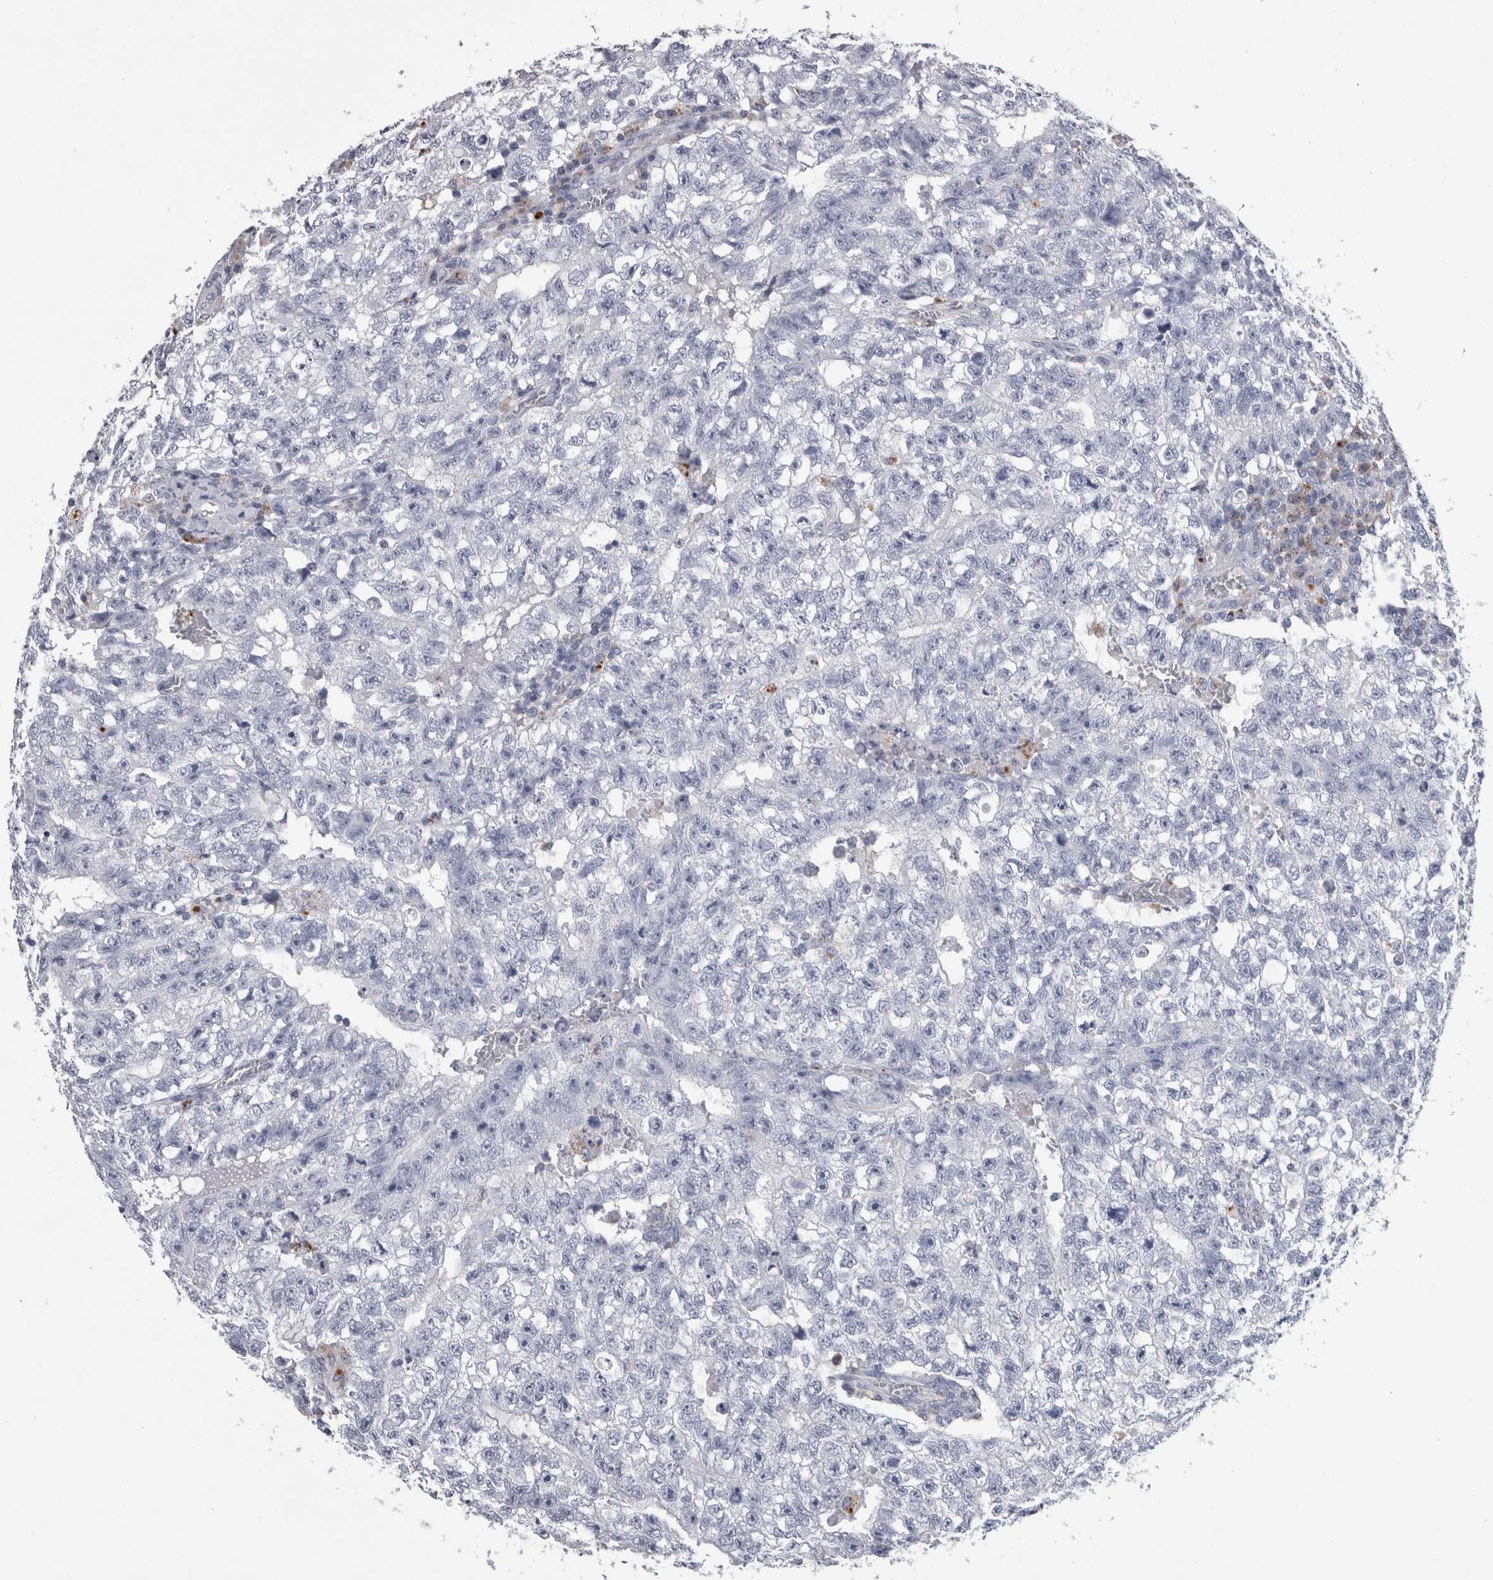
{"staining": {"intensity": "negative", "quantity": "none", "location": "none"}, "tissue": "testis cancer", "cell_type": "Tumor cells", "image_type": "cancer", "snomed": [{"axis": "morphology", "description": "Seminoma, NOS"}, {"axis": "morphology", "description": "Carcinoma, Embryonal, NOS"}, {"axis": "topography", "description": "Testis"}], "caption": "High power microscopy image of an immunohistochemistry (IHC) histopathology image of testis cancer, revealing no significant positivity in tumor cells.", "gene": "DPP7", "patient": {"sex": "male", "age": 38}}